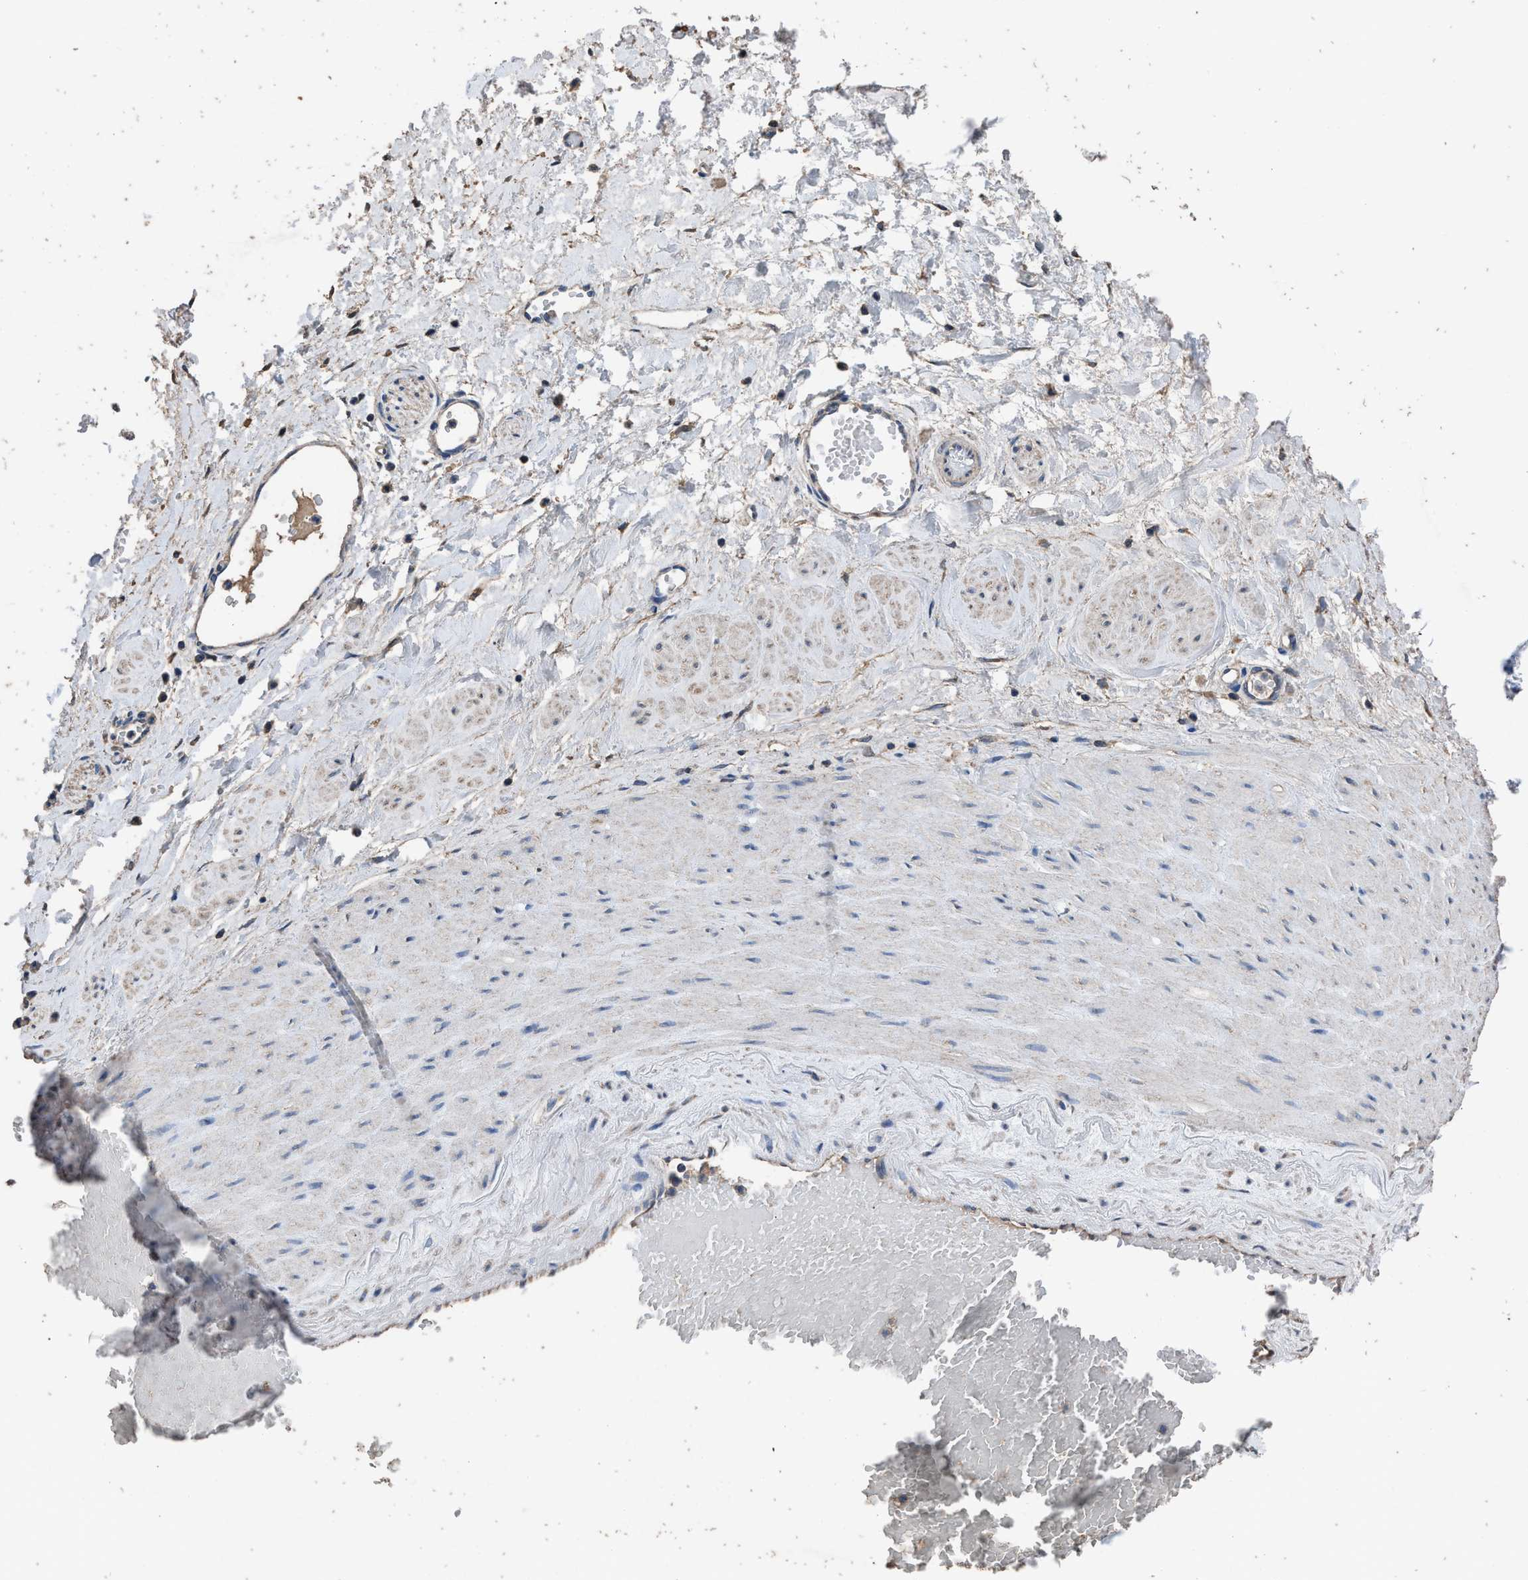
{"staining": {"intensity": "moderate", "quantity": ">75%", "location": "cytoplasmic/membranous"}, "tissue": "adipose tissue", "cell_type": "Adipocytes", "image_type": "normal", "snomed": [{"axis": "morphology", "description": "Normal tissue, NOS"}, {"axis": "topography", "description": "Soft tissue"}, {"axis": "topography", "description": "Vascular tissue"}], "caption": "Adipocytes demonstrate medium levels of moderate cytoplasmic/membranous staining in approximately >75% of cells in unremarkable adipose tissue.", "gene": "ITSN1", "patient": {"sex": "female", "age": 35}}